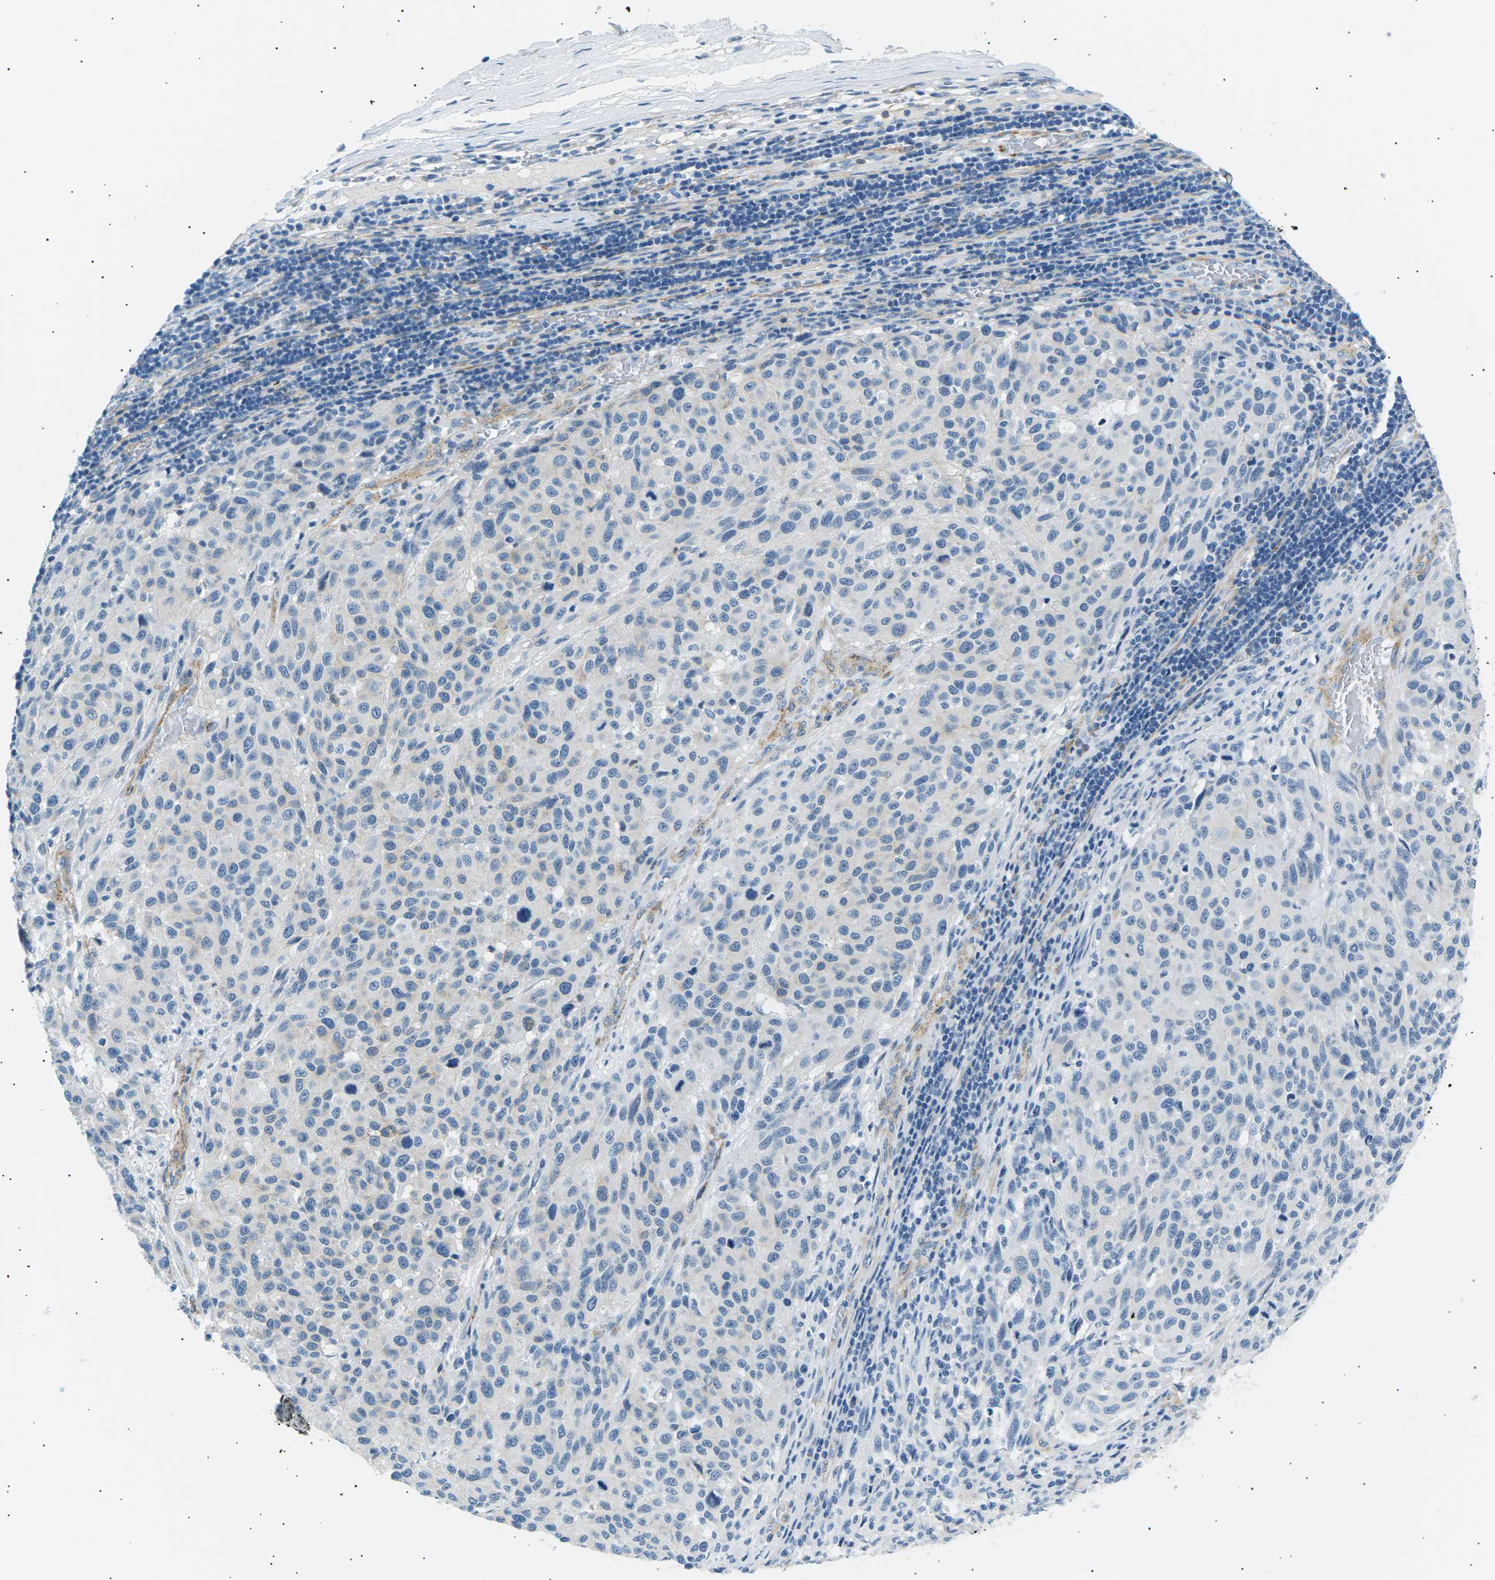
{"staining": {"intensity": "negative", "quantity": "none", "location": "none"}, "tissue": "melanoma", "cell_type": "Tumor cells", "image_type": "cancer", "snomed": [{"axis": "morphology", "description": "Malignant melanoma, Metastatic site"}, {"axis": "topography", "description": "Lymph node"}], "caption": "The histopathology image exhibits no staining of tumor cells in melanoma.", "gene": "SEPTIN5", "patient": {"sex": "male", "age": 61}}